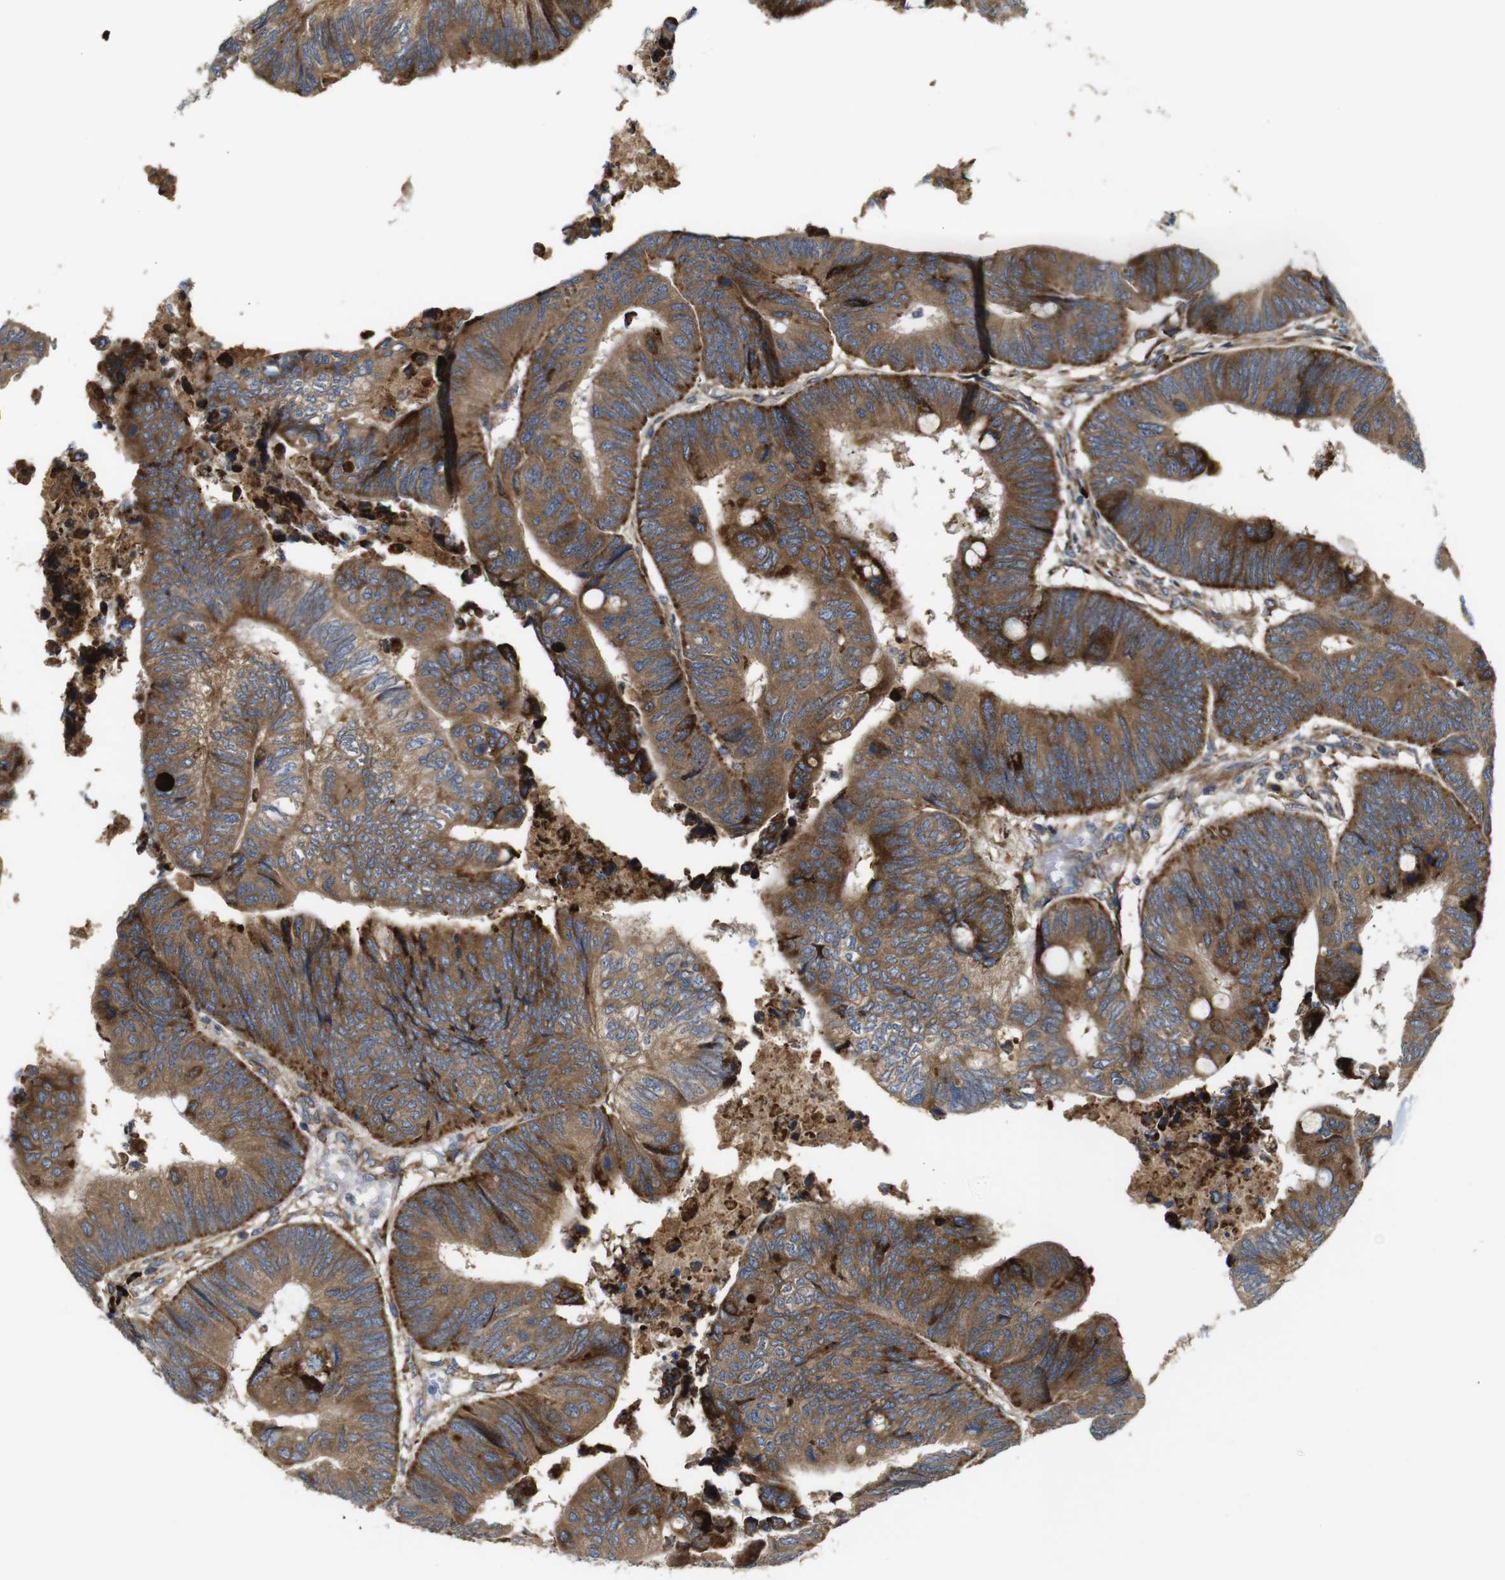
{"staining": {"intensity": "moderate", "quantity": ">75%", "location": "cytoplasmic/membranous"}, "tissue": "colorectal cancer", "cell_type": "Tumor cells", "image_type": "cancer", "snomed": [{"axis": "morphology", "description": "Normal tissue, NOS"}, {"axis": "morphology", "description": "Adenocarcinoma, NOS"}, {"axis": "topography", "description": "Rectum"}, {"axis": "topography", "description": "Peripheral nerve tissue"}], "caption": "Human colorectal cancer (adenocarcinoma) stained with a protein marker displays moderate staining in tumor cells.", "gene": "UBE2G2", "patient": {"sex": "male", "age": 92}}